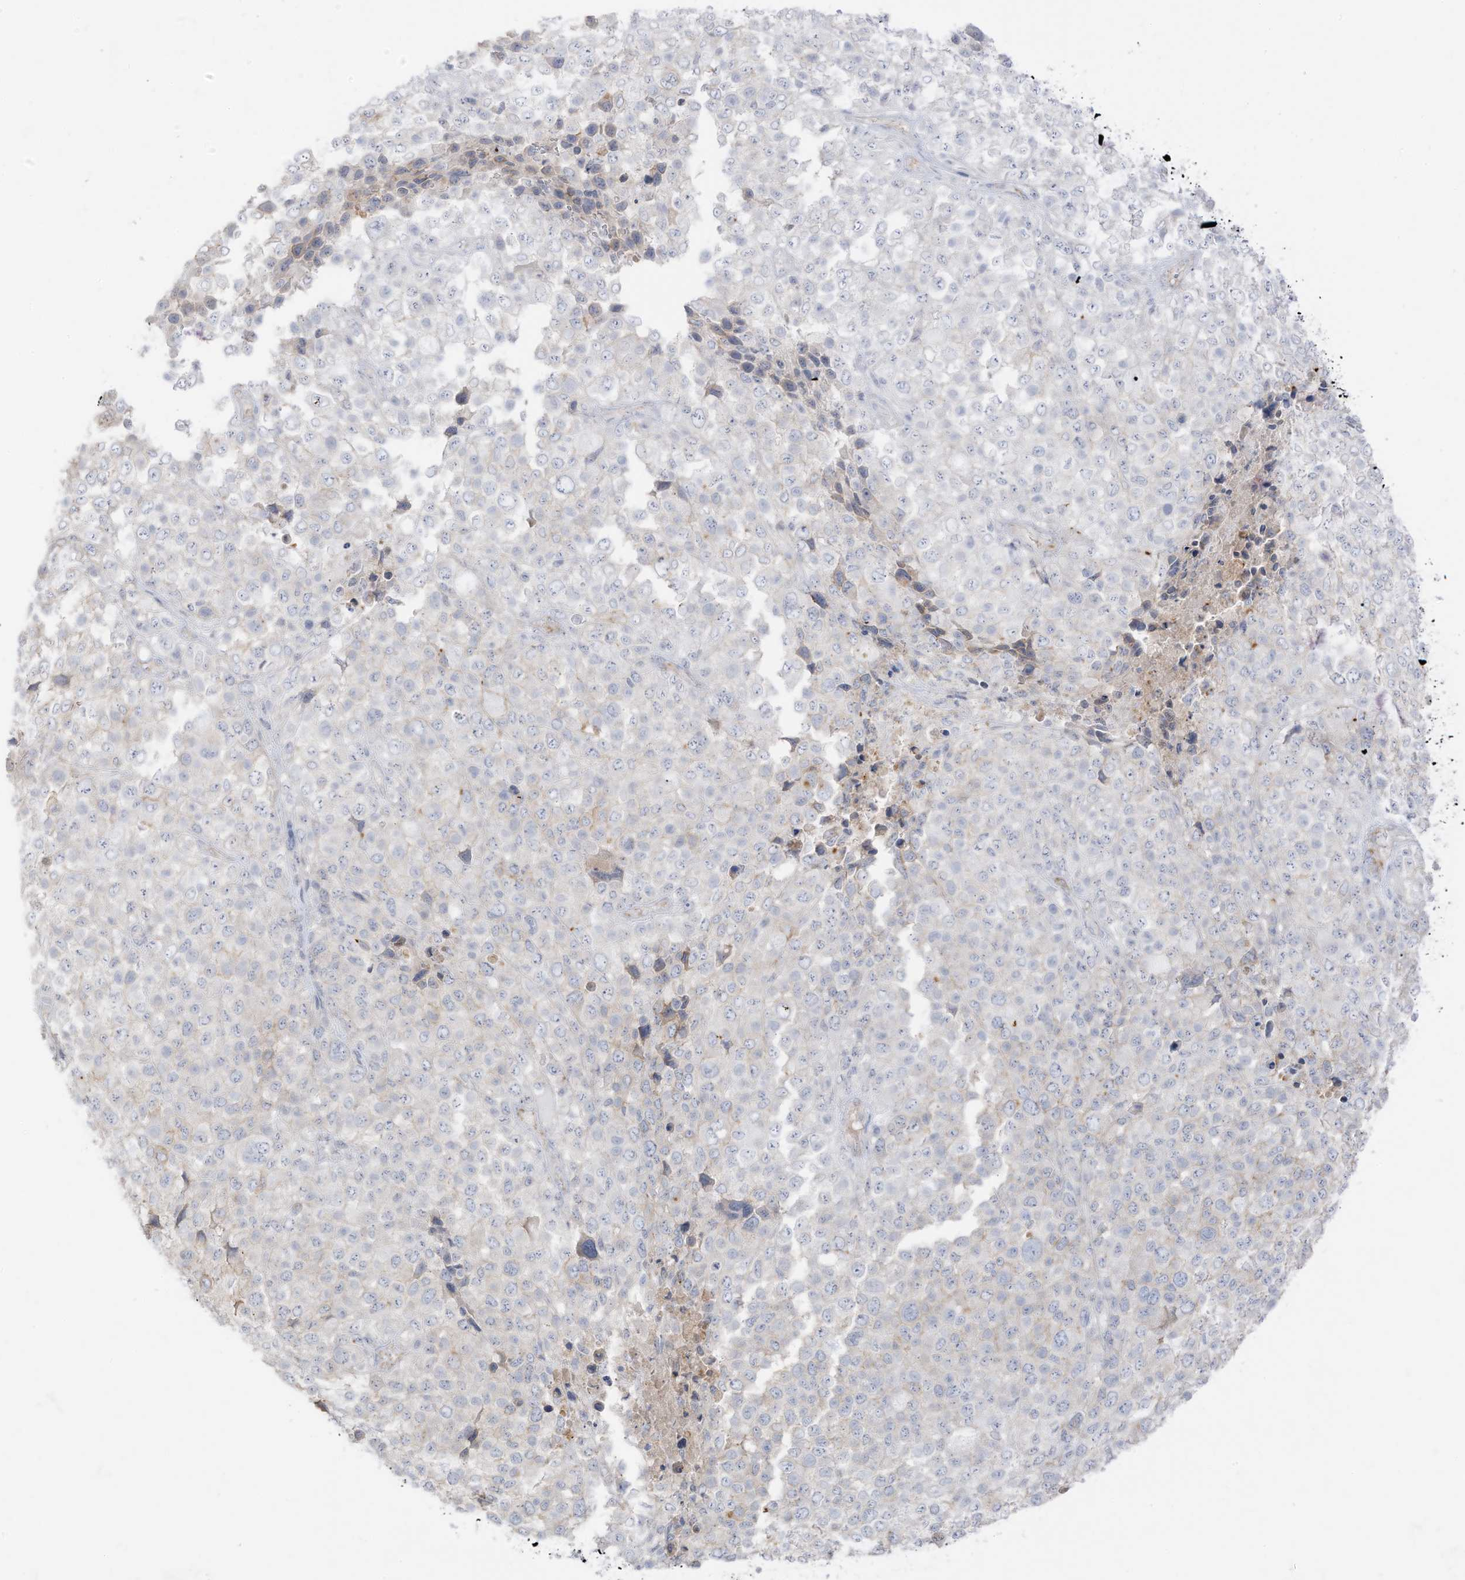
{"staining": {"intensity": "negative", "quantity": "none", "location": "none"}, "tissue": "melanoma", "cell_type": "Tumor cells", "image_type": "cancer", "snomed": [{"axis": "morphology", "description": "Malignant melanoma, NOS"}, {"axis": "topography", "description": "Skin of trunk"}], "caption": "Immunohistochemistry (IHC) image of neoplastic tissue: melanoma stained with DAB exhibits no significant protein expression in tumor cells.", "gene": "C11orf87", "patient": {"sex": "male", "age": 71}}